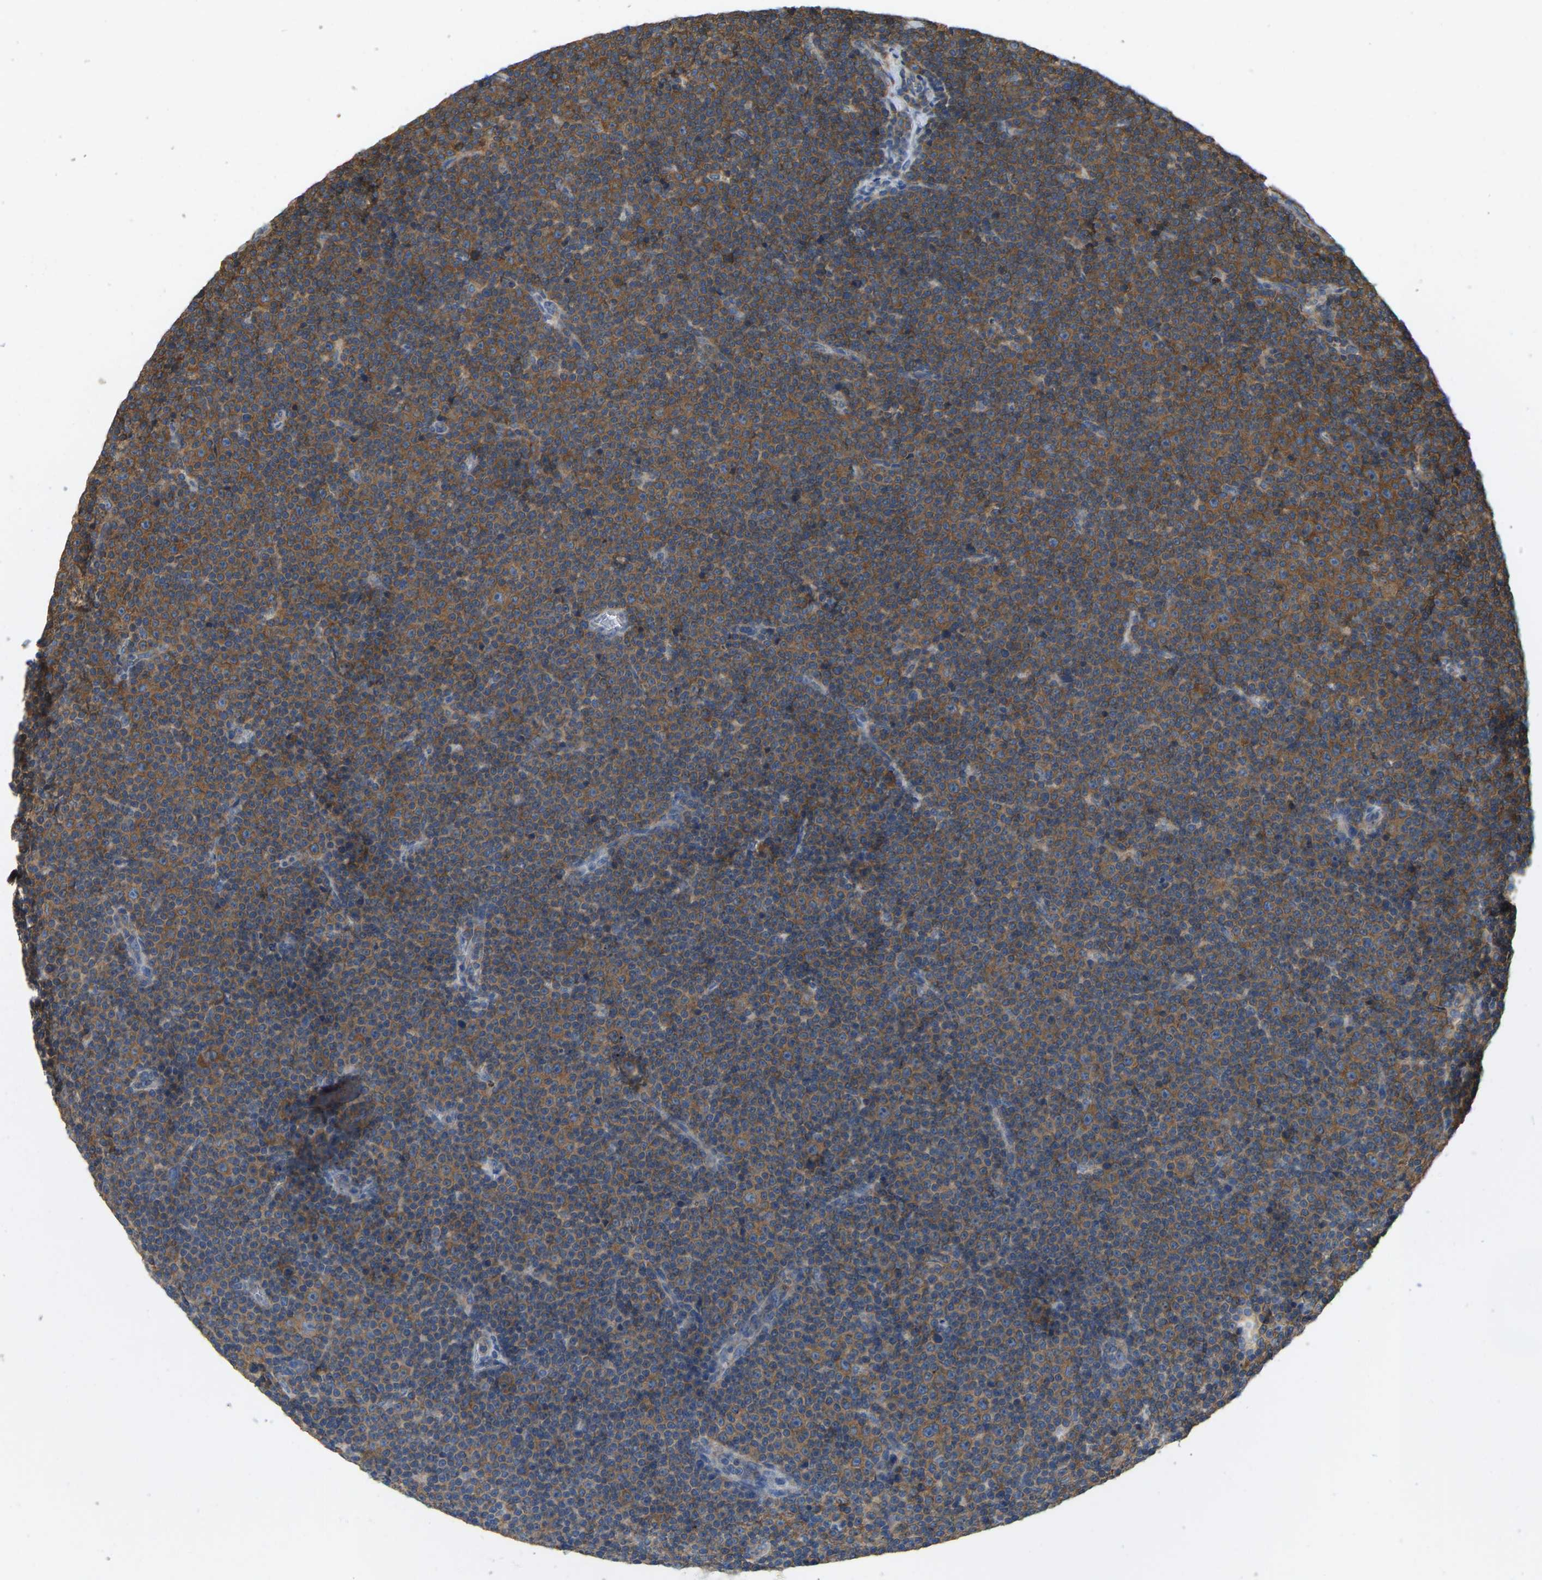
{"staining": {"intensity": "moderate", "quantity": ">75%", "location": "cytoplasmic/membranous"}, "tissue": "lymphoma", "cell_type": "Tumor cells", "image_type": "cancer", "snomed": [{"axis": "morphology", "description": "Malignant lymphoma, non-Hodgkin's type, Low grade"}, {"axis": "topography", "description": "Lymph node"}], "caption": "Immunohistochemical staining of low-grade malignant lymphoma, non-Hodgkin's type demonstrates moderate cytoplasmic/membranous protein expression in approximately >75% of tumor cells.", "gene": "RPS6KB2", "patient": {"sex": "female", "age": 67}}